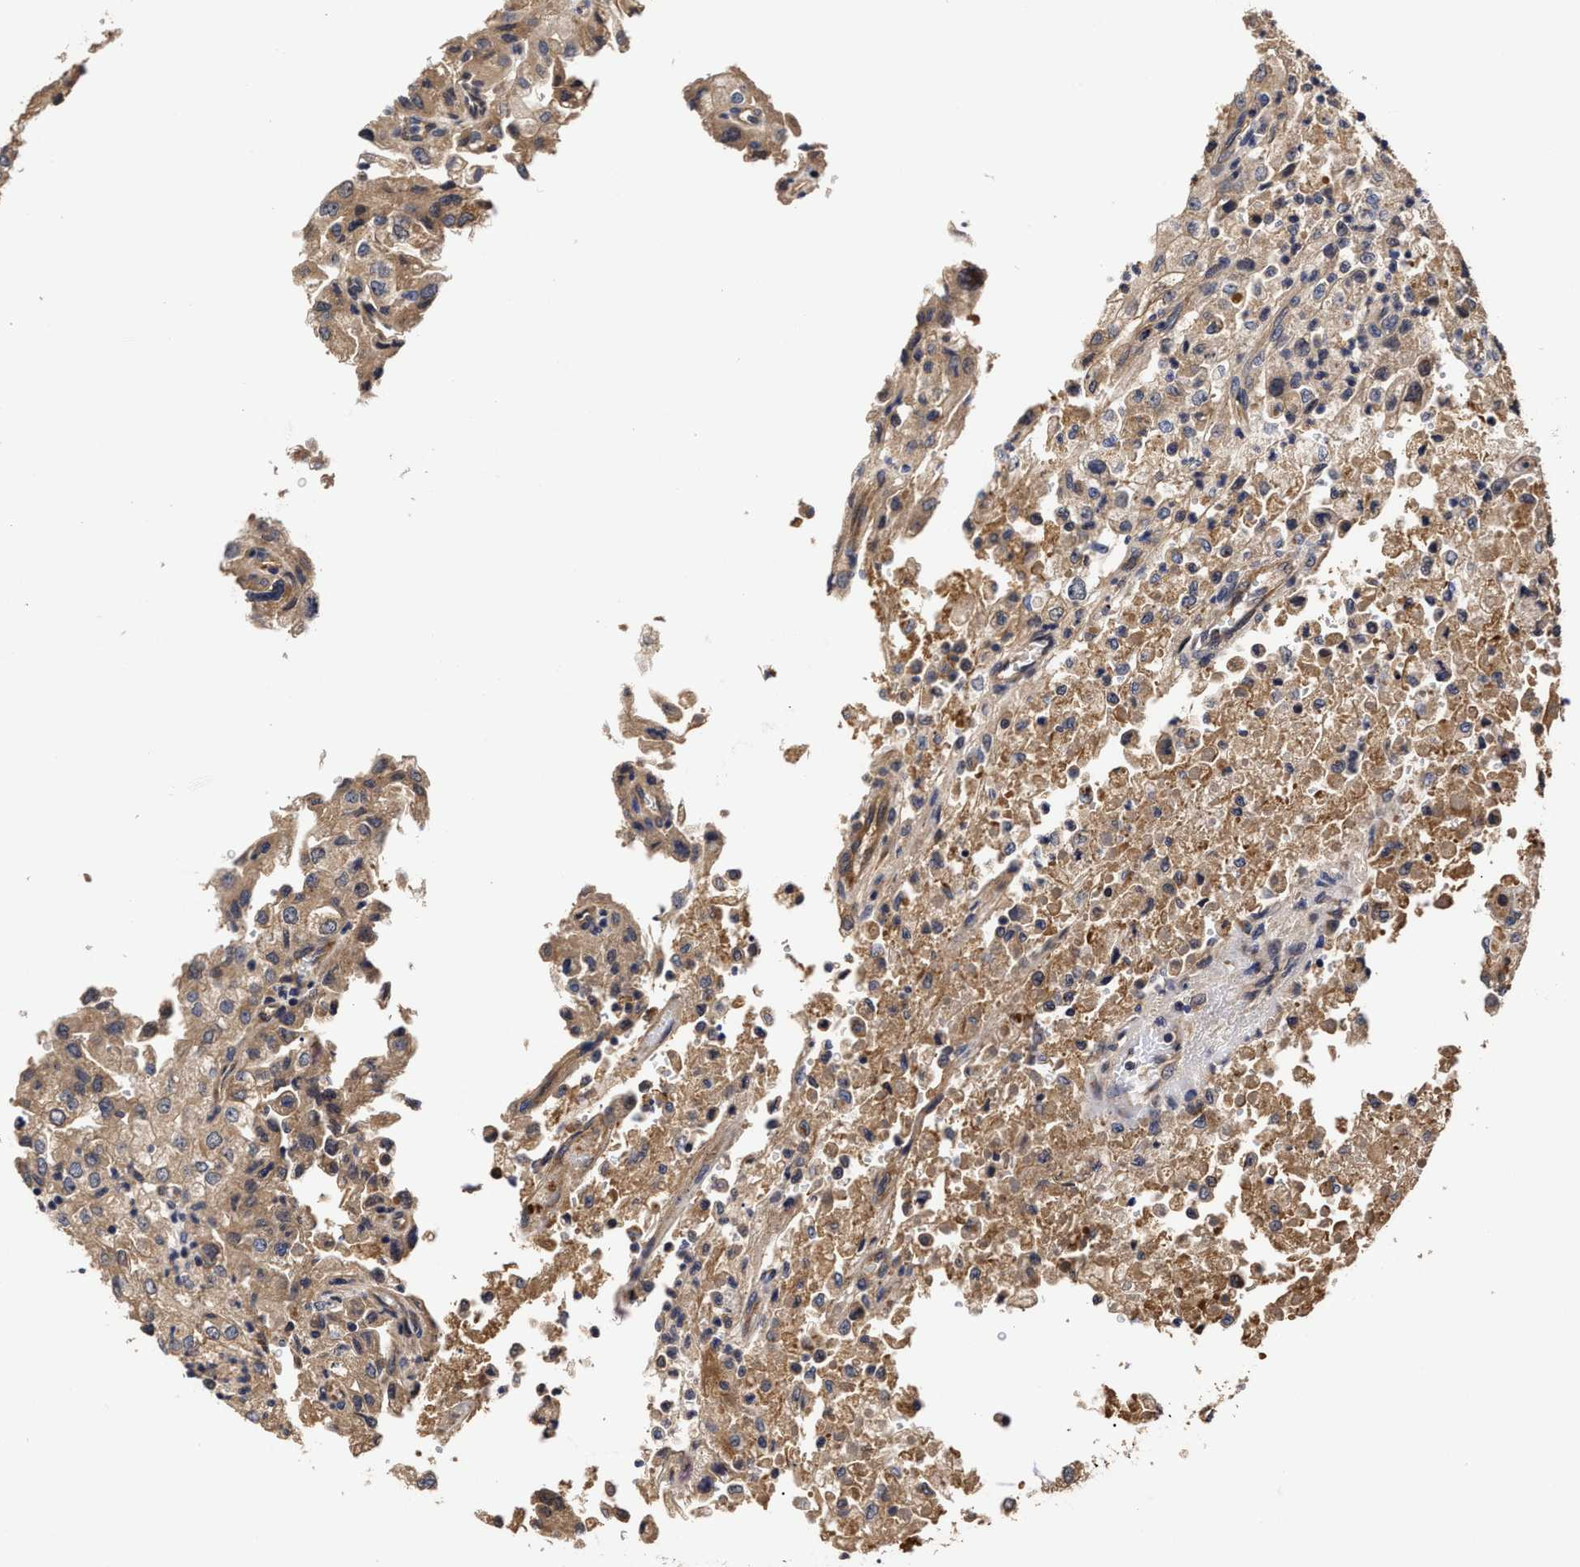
{"staining": {"intensity": "weak", "quantity": "<25%", "location": "cytoplasmic/membranous"}, "tissue": "renal cancer", "cell_type": "Tumor cells", "image_type": "cancer", "snomed": [{"axis": "morphology", "description": "Adenocarcinoma, NOS"}, {"axis": "topography", "description": "Kidney"}], "caption": "IHC of renal adenocarcinoma reveals no positivity in tumor cells.", "gene": "SOCS5", "patient": {"sex": "female", "age": 54}}